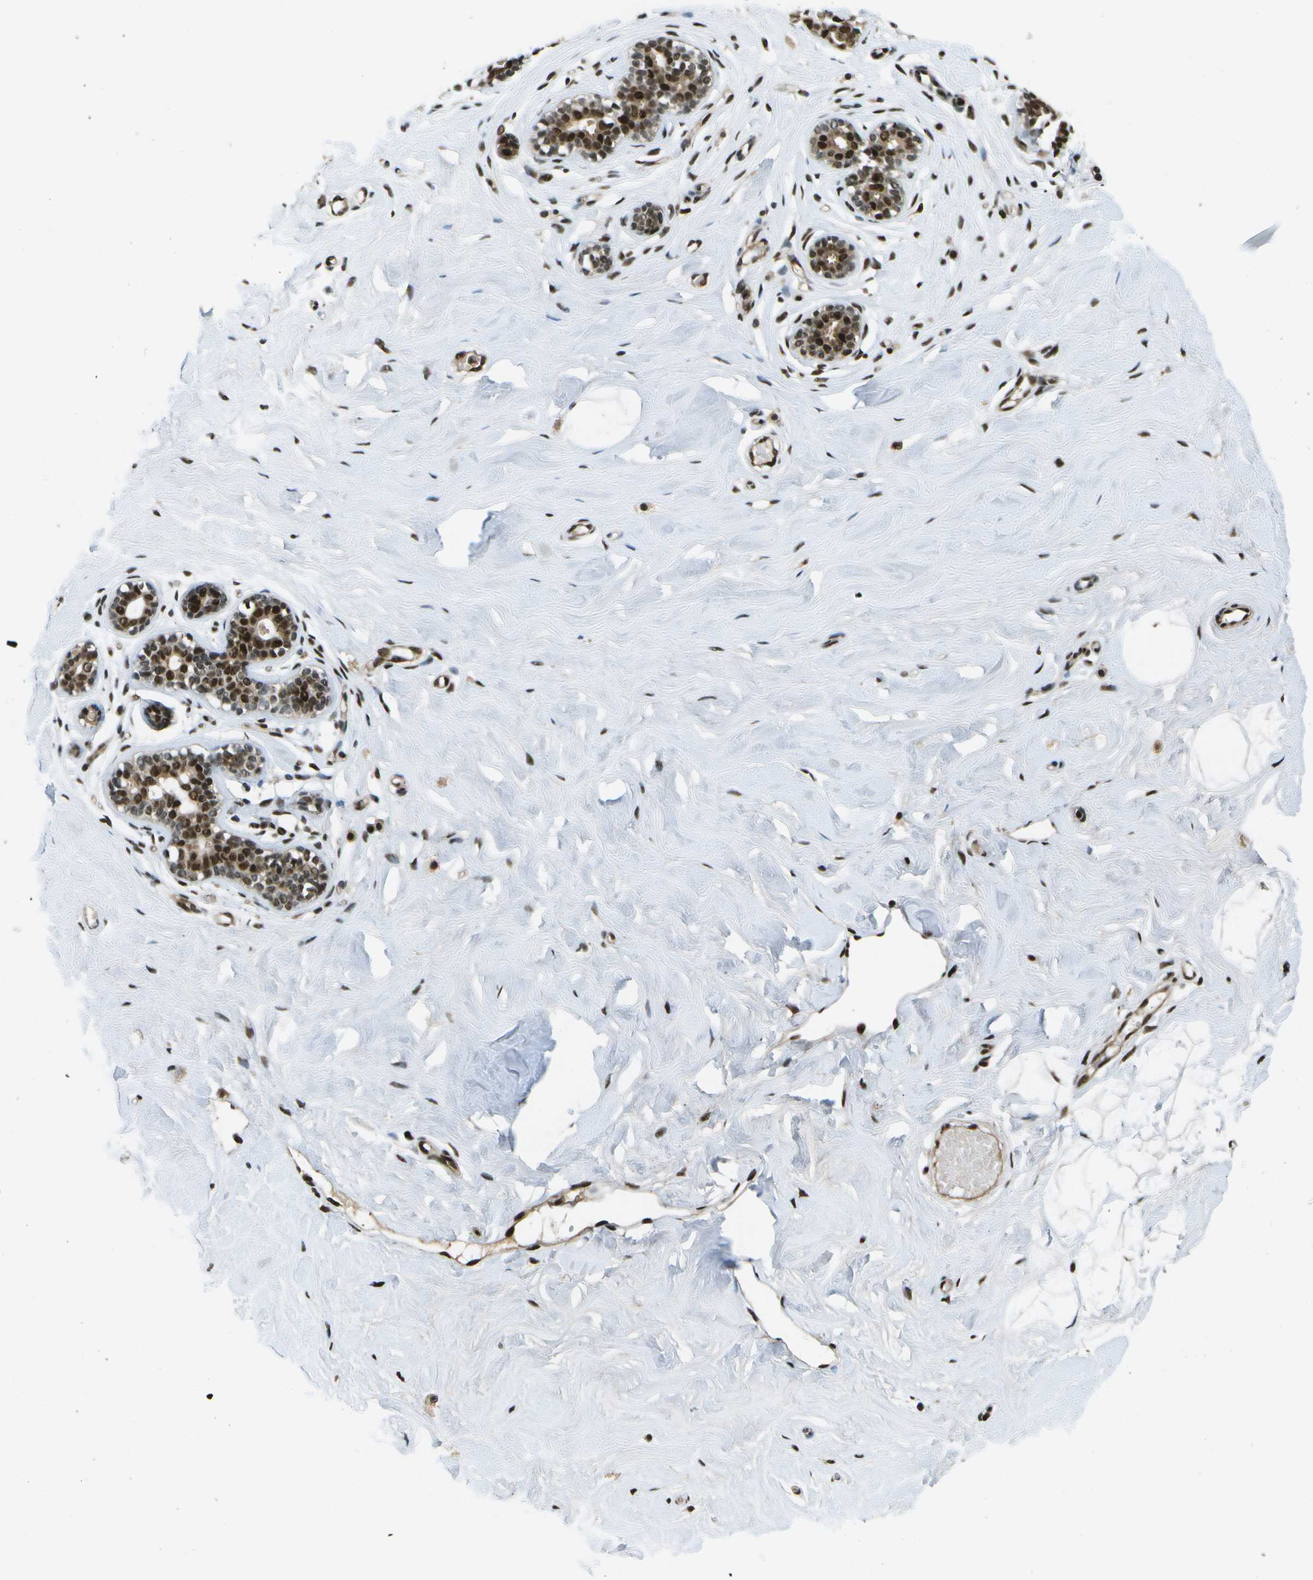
{"staining": {"intensity": "moderate", "quantity": ">75%", "location": "nuclear"}, "tissue": "breast", "cell_type": "Adipocytes", "image_type": "normal", "snomed": [{"axis": "morphology", "description": "Normal tissue, NOS"}, {"axis": "topography", "description": "Breast"}], "caption": "A micrograph showing moderate nuclear expression in approximately >75% of adipocytes in unremarkable breast, as visualized by brown immunohistochemical staining.", "gene": "GANC", "patient": {"sex": "female", "age": 23}}